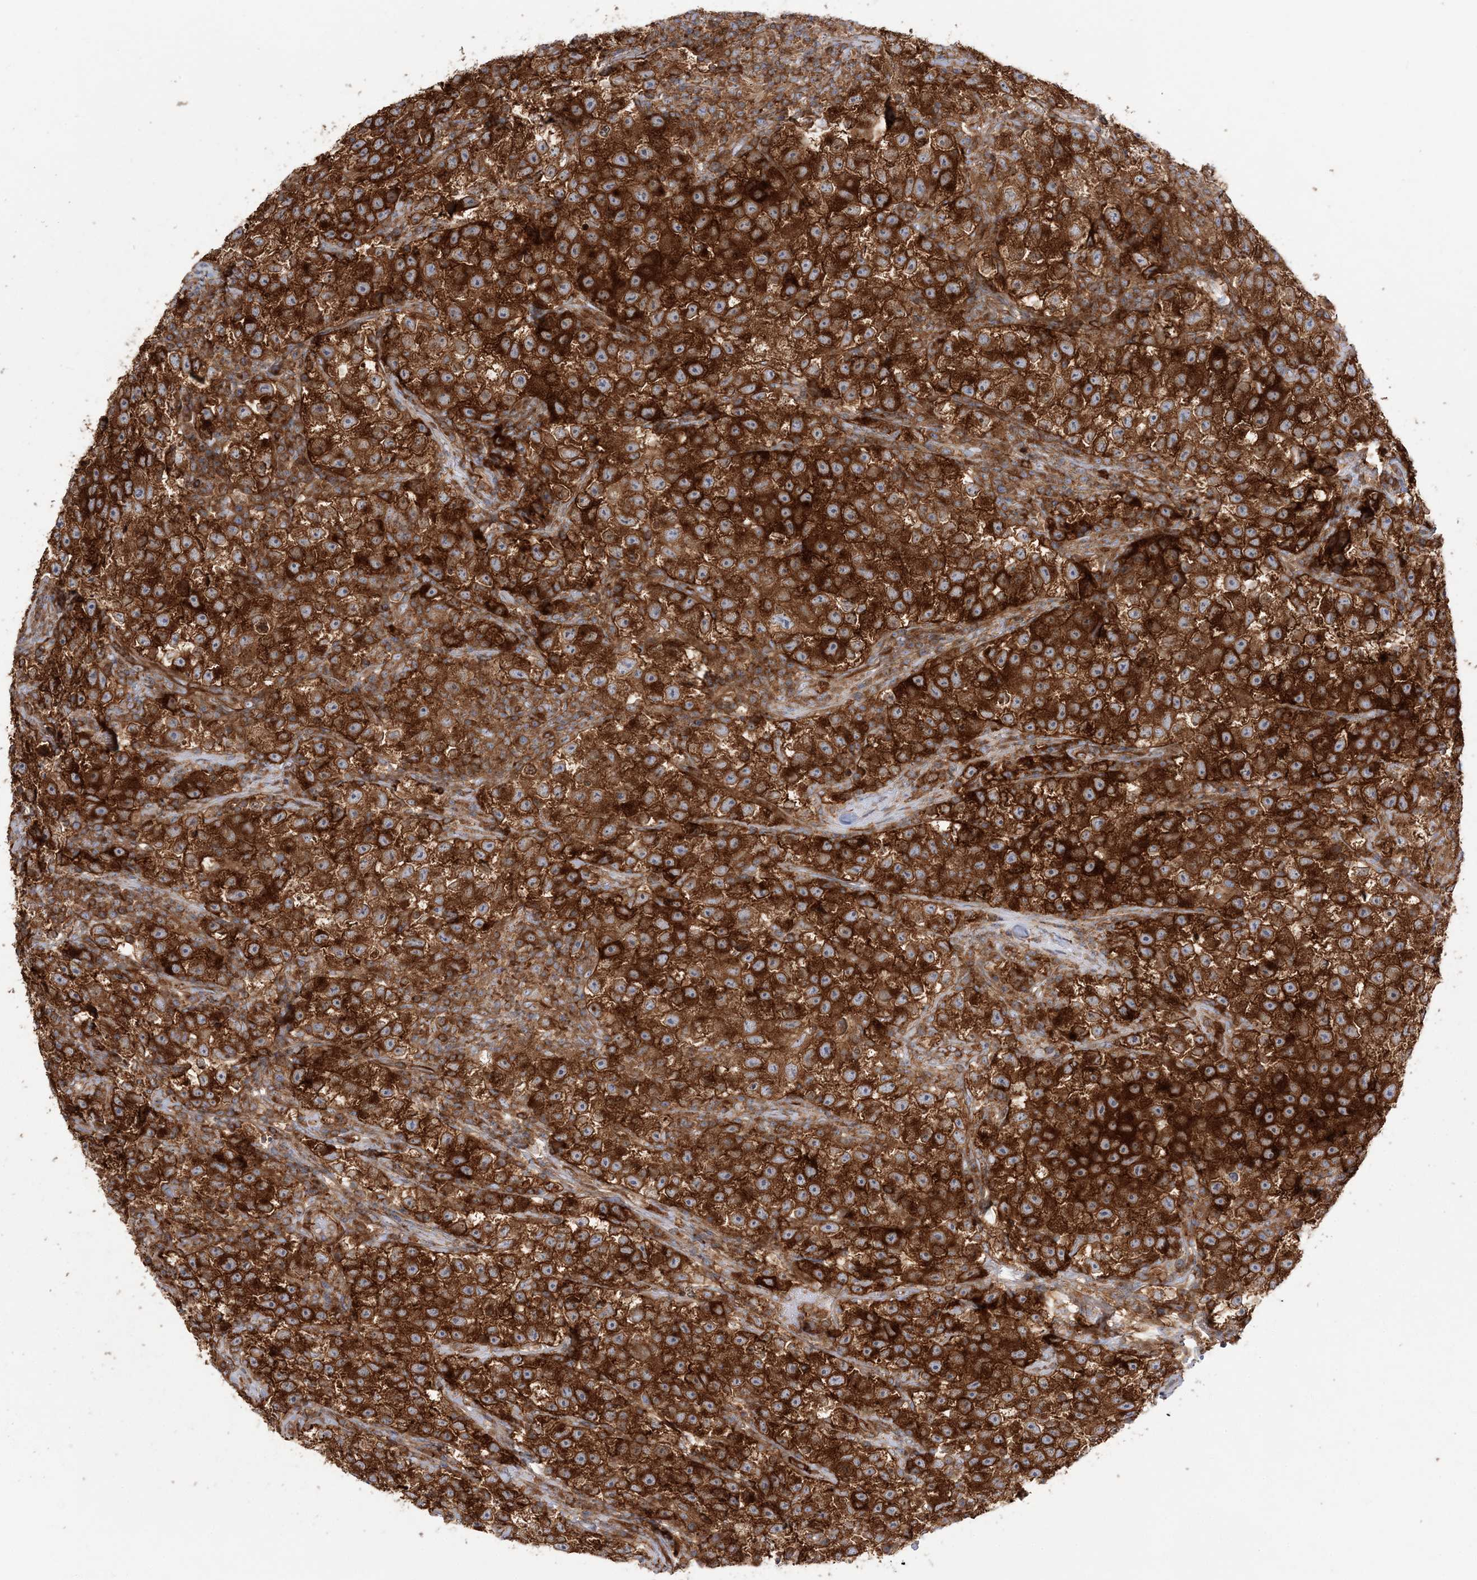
{"staining": {"intensity": "strong", "quantity": ">75%", "location": "cytoplasmic/membranous"}, "tissue": "testis cancer", "cell_type": "Tumor cells", "image_type": "cancer", "snomed": [{"axis": "morphology", "description": "Seminoma, NOS"}, {"axis": "topography", "description": "Testis"}], "caption": "This image demonstrates testis seminoma stained with immunohistochemistry to label a protein in brown. The cytoplasmic/membranous of tumor cells show strong positivity for the protein. Nuclei are counter-stained blue.", "gene": "TBC1D5", "patient": {"sex": "male", "age": 22}}